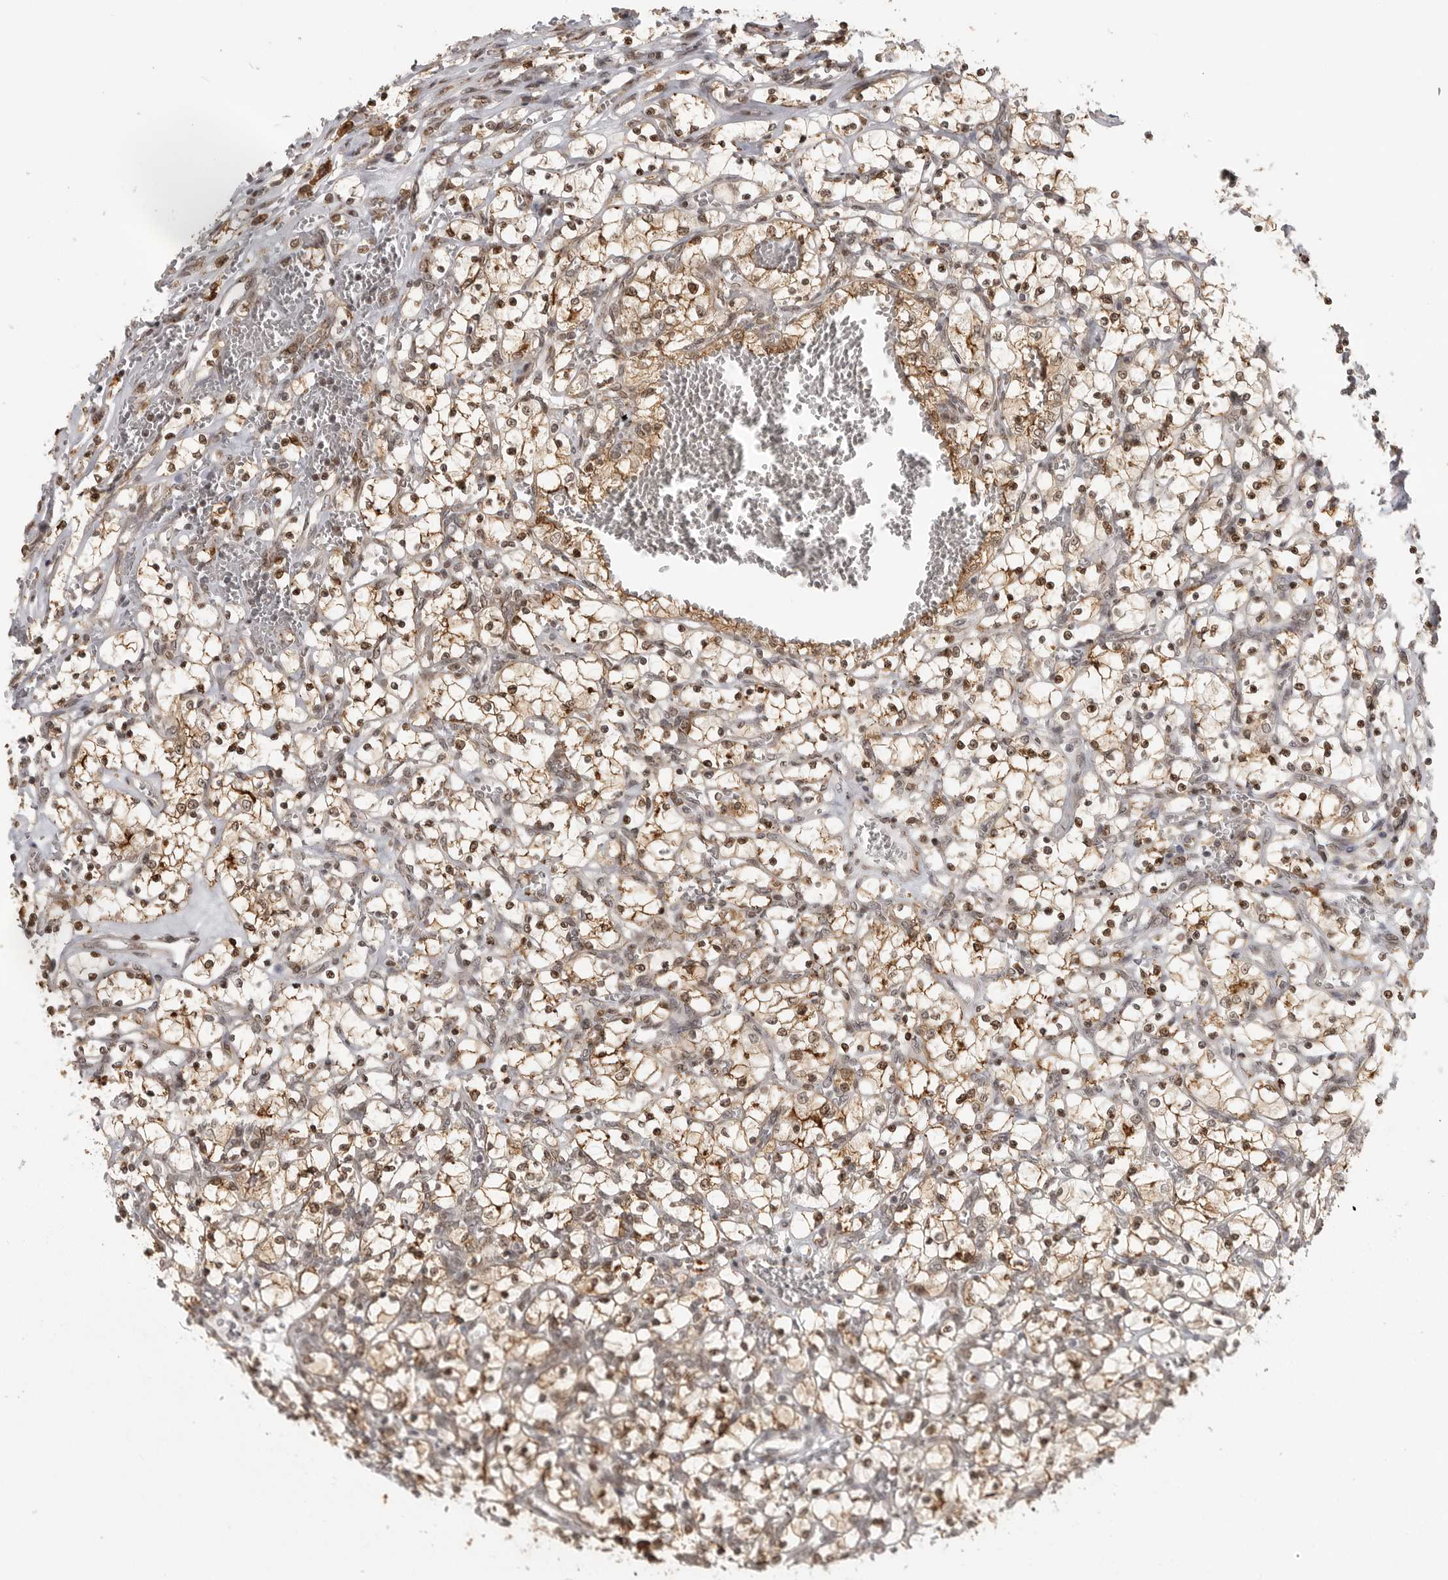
{"staining": {"intensity": "moderate", "quantity": ">75%", "location": "nuclear"}, "tissue": "renal cancer", "cell_type": "Tumor cells", "image_type": "cancer", "snomed": [{"axis": "morphology", "description": "Adenocarcinoma, NOS"}, {"axis": "topography", "description": "Kidney"}], "caption": "Brown immunohistochemical staining in renal adenocarcinoma reveals moderate nuclear positivity in about >75% of tumor cells.", "gene": "ISG20L2", "patient": {"sex": "female", "age": 69}}